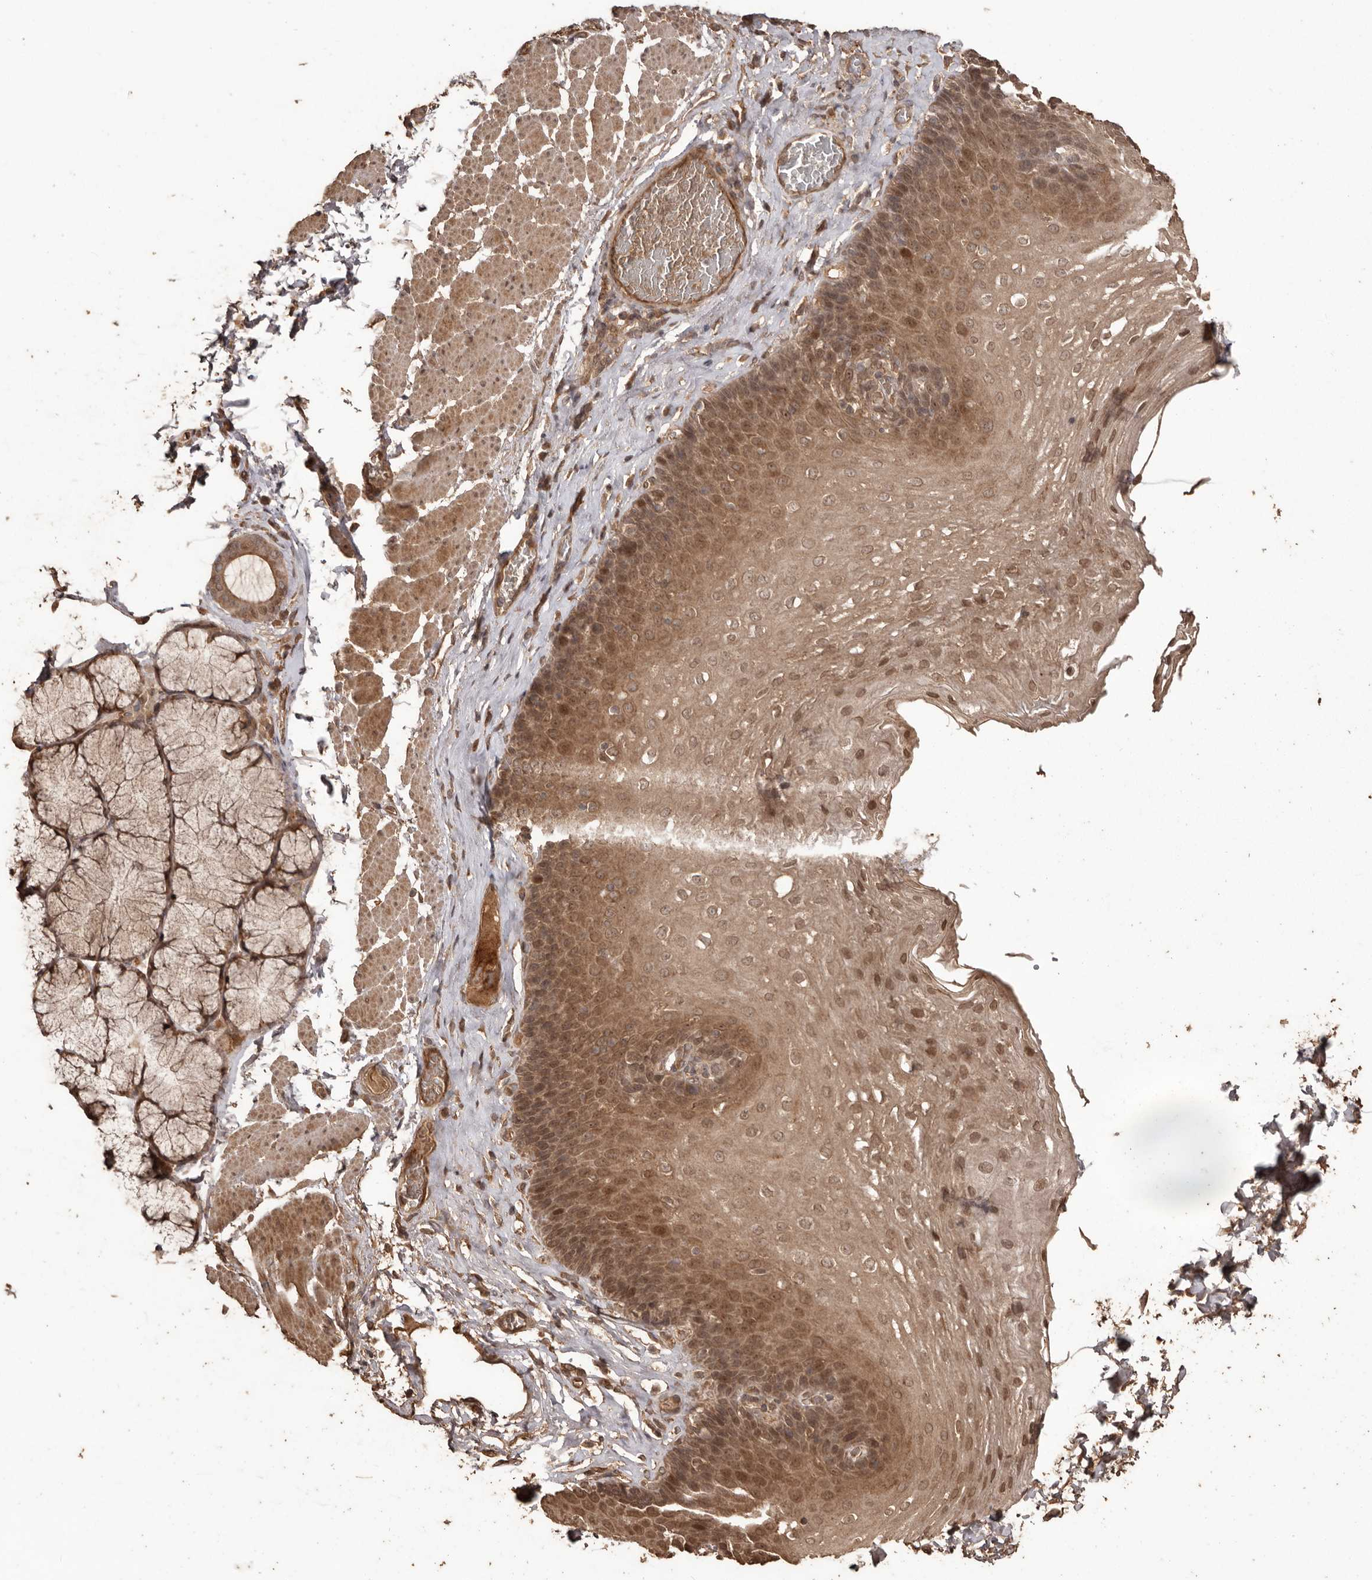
{"staining": {"intensity": "moderate", "quantity": ">75%", "location": "cytoplasmic/membranous,nuclear"}, "tissue": "esophagus", "cell_type": "Squamous epithelial cells", "image_type": "normal", "snomed": [{"axis": "morphology", "description": "Normal tissue, NOS"}, {"axis": "topography", "description": "Esophagus"}], "caption": "DAB immunohistochemical staining of normal human esophagus exhibits moderate cytoplasmic/membranous,nuclear protein expression in about >75% of squamous epithelial cells. The staining was performed using DAB (3,3'-diaminobenzidine) to visualize the protein expression in brown, while the nuclei were stained in blue with hematoxylin (Magnification: 20x).", "gene": "NUP43", "patient": {"sex": "female", "age": 66}}